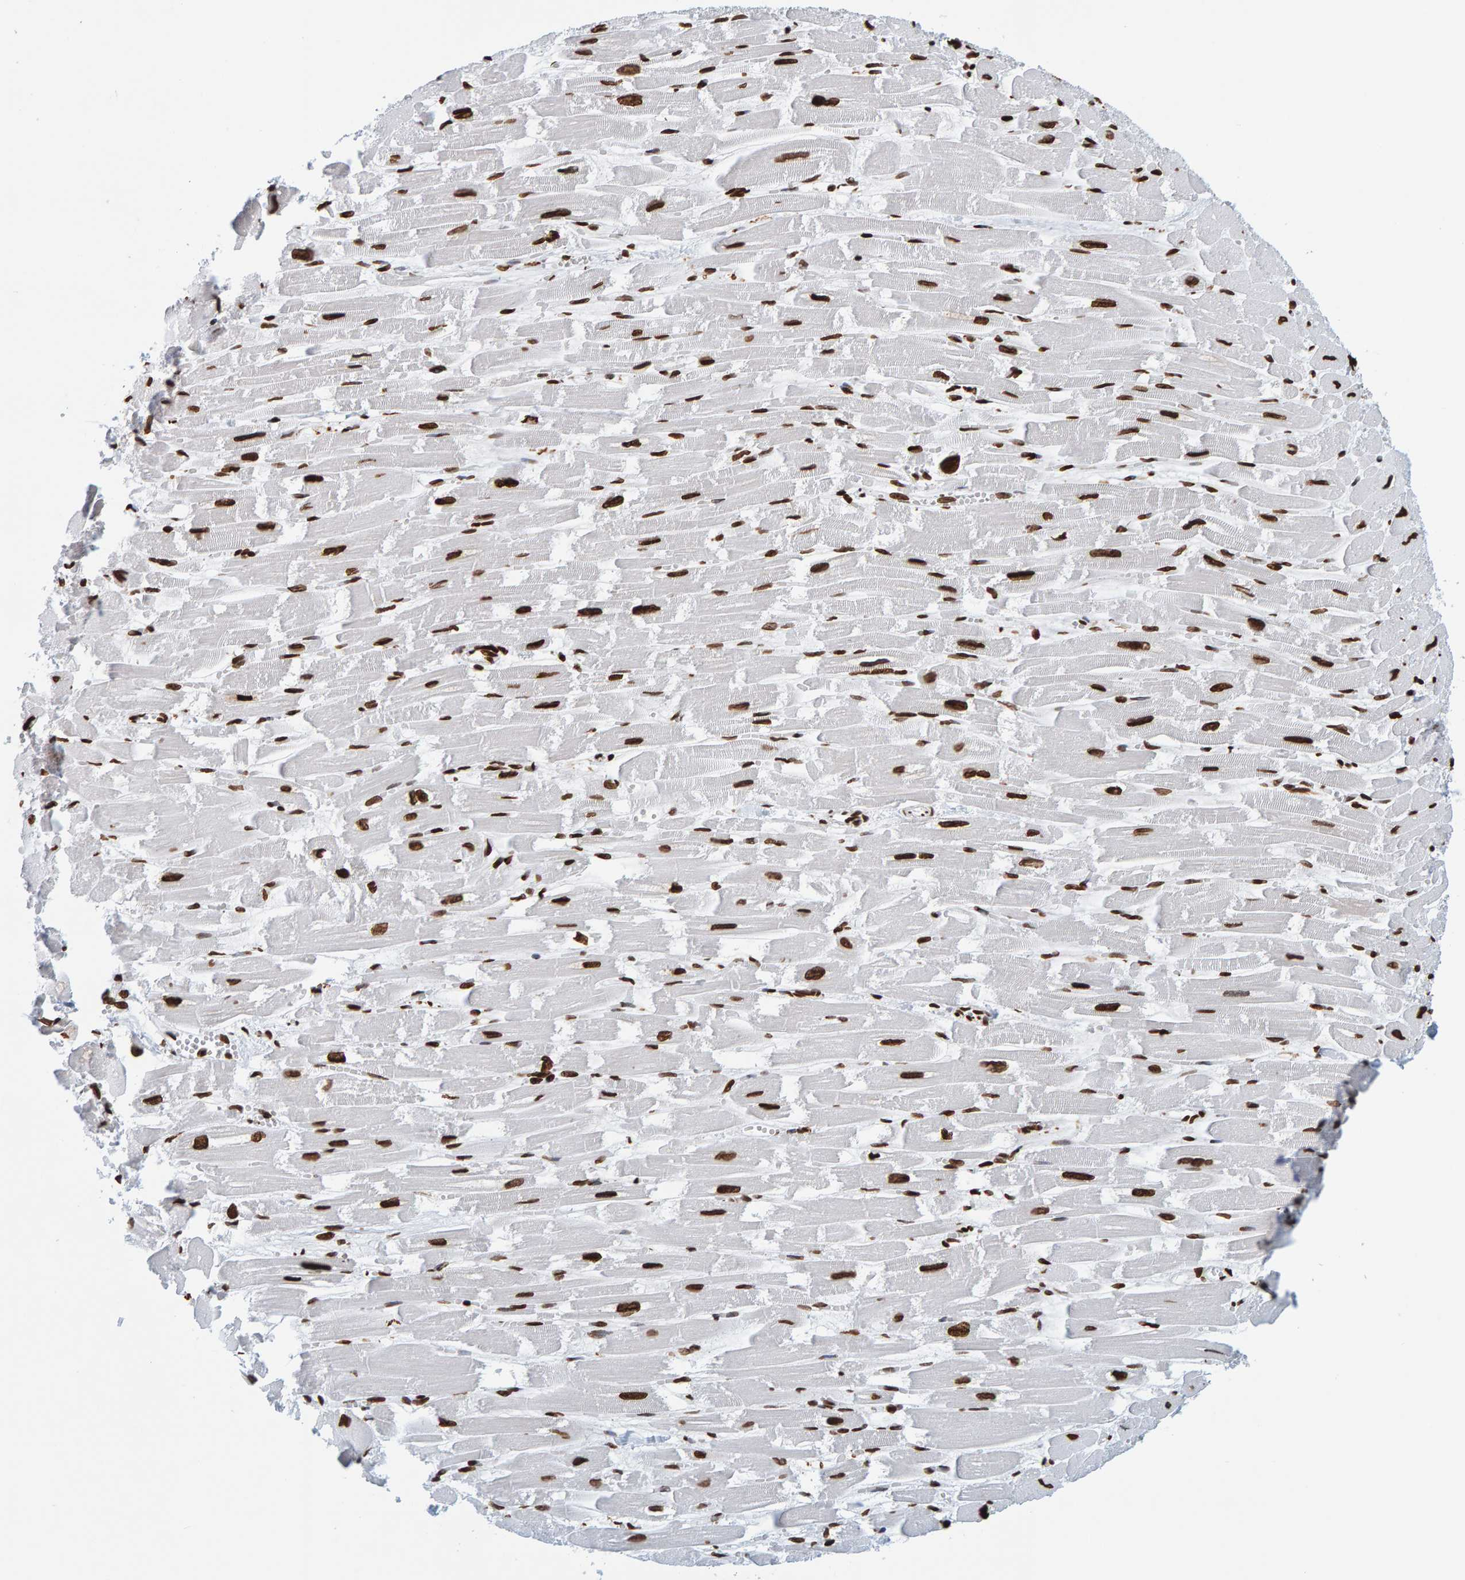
{"staining": {"intensity": "strong", "quantity": ">75%", "location": "nuclear"}, "tissue": "heart muscle", "cell_type": "Cardiomyocytes", "image_type": "normal", "snomed": [{"axis": "morphology", "description": "Normal tissue, NOS"}, {"axis": "topography", "description": "Heart"}], "caption": "About >75% of cardiomyocytes in unremarkable human heart muscle exhibit strong nuclear protein expression as visualized by brown immunohistochemical staining.", "gene": "BRF2", "patient": {"sex": "male", "age": 54}}